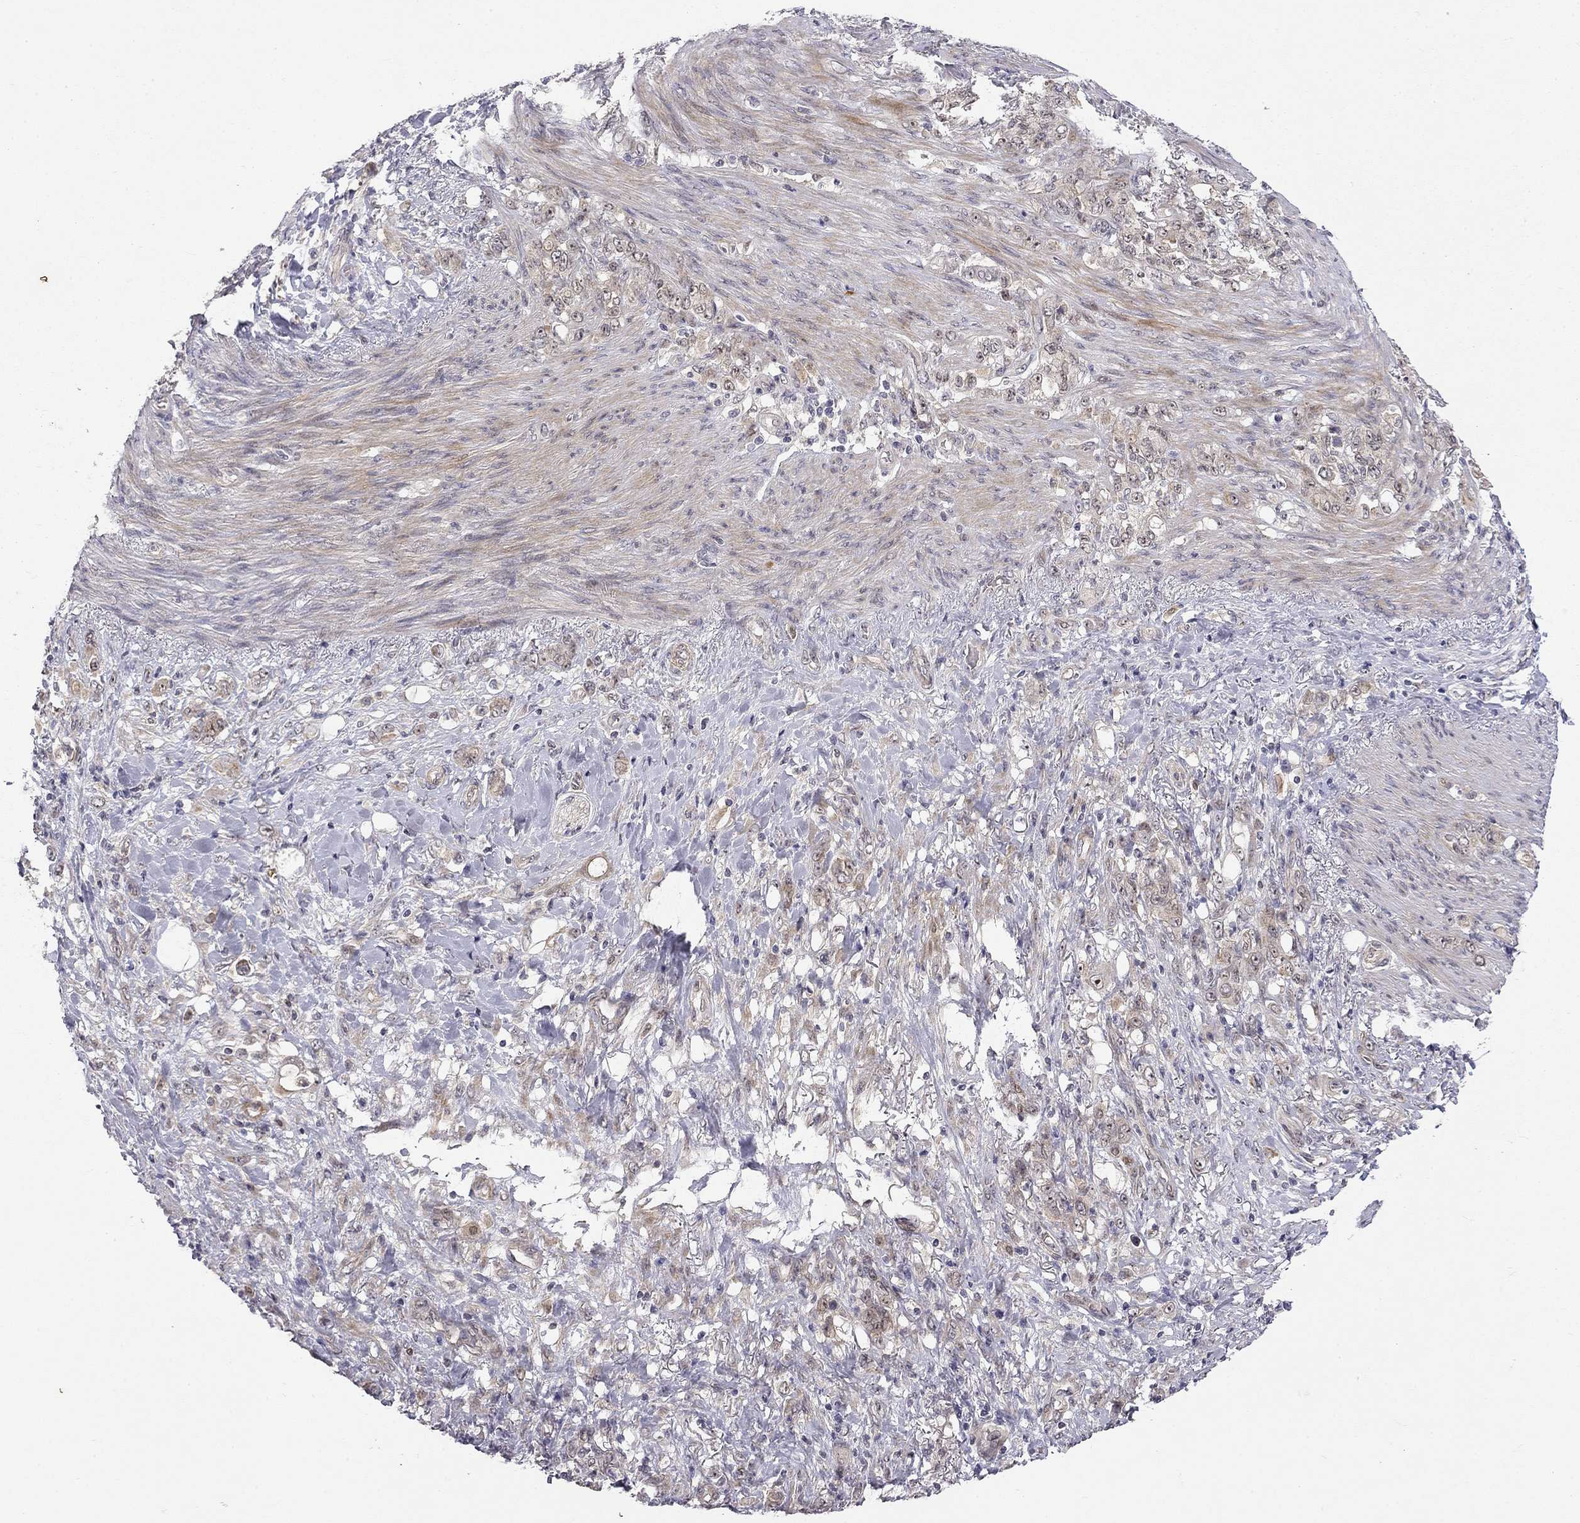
{"staining": {"intensity": "weak", "quantity": "<25%", "location": "cytoplasmic/membranous"}, "tissue": "stomach cancer", "cell_type": "Tumor cells", "image_type": "cancer", "snomed": [{"axis": "morphology", "description": "Adenocarcinoma, NOS"}, {"axis": "topography", "description": "Stomach"}], "caption": "The image reveals no significant staining in tumor cells of stomach adenocarcinoma.", "gene": "STXBP6", "patient": {"sex": "female", "age": 79}}